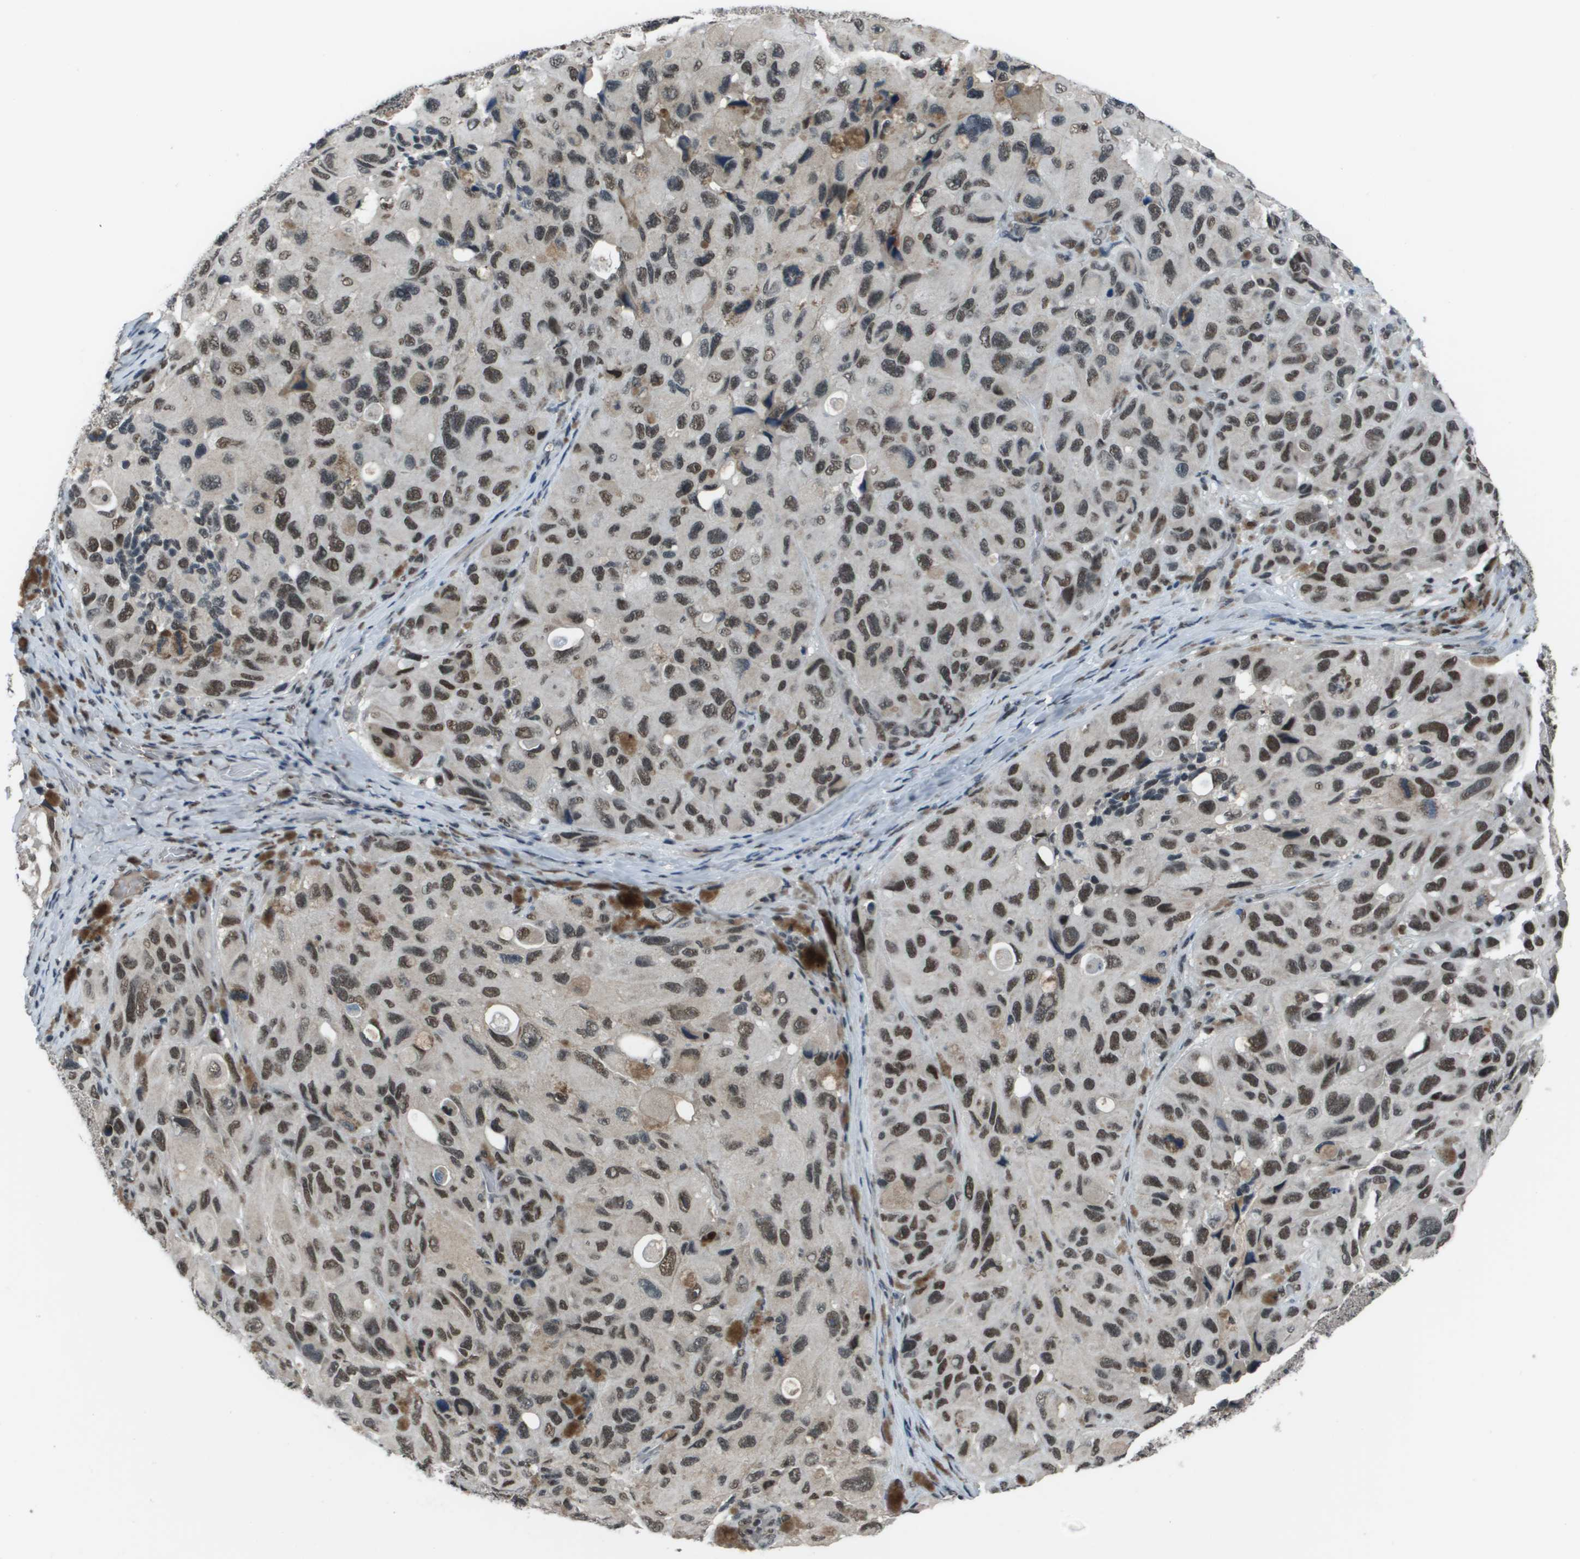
{"staining": {"intensity": "moderate", "quantity": ">75%", "location": "nuclear"}, "tissue": "melanoma", "cell_type": "Tumor cells", "image_type": "cancer", "snomed": [{"axis": "morphology", "description": "Malignant melanoma, NOS"}, {"axis": "topography", "description": "Skin"}], "caption": "Immunohistochemistry histopathology image of neoplastic tissue: human melanoma stained using IHC reveals medium levels of moderate protein expression localized specifically in the nuclear of tumor cells, appearing as a nuclear brown color.", "gene": "THRAP3", "patient": {"sex": "female", "age": 73}}